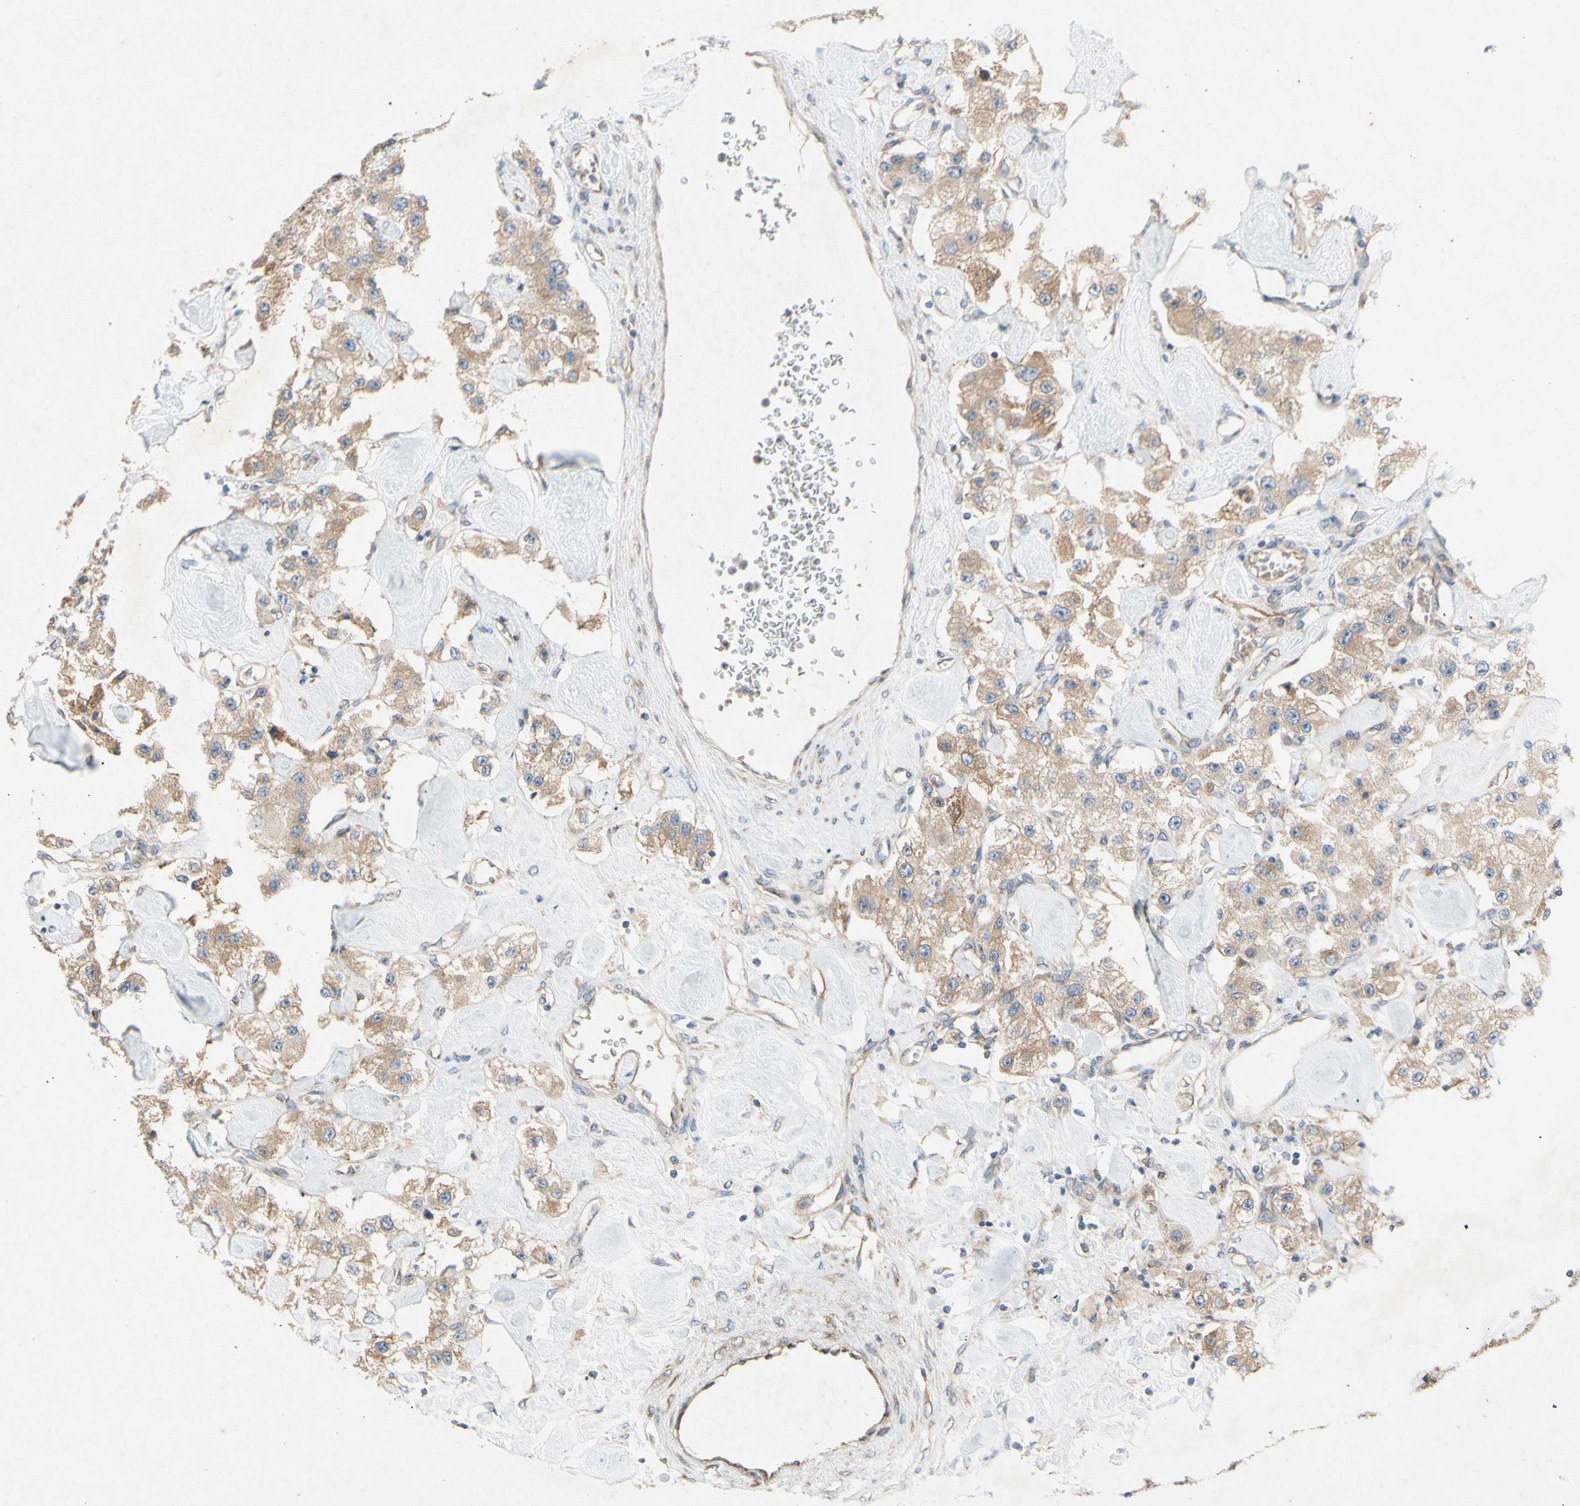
{"staining": {"intensity": "weak", "quantity": ">75%", "location": "cytoplasmic/membranous"}, "tissue": "carcinoid", "cell_type": "Tumor cells", "image_type": "cancer", "snomed": [{"axis": "morphology", "description": "Carcinoid, malignant, NOS"}, {"axis": "topography", "description": "Pancreas"}], "caption": "High-power microscopy captured an IHC histopathology image of carcinoid, revealing weak cytoplasmic/membranous staining in approximately >75% of tumor cells.", "gene": "KLC1", "patient": {"sex": "male", "age": 41}}